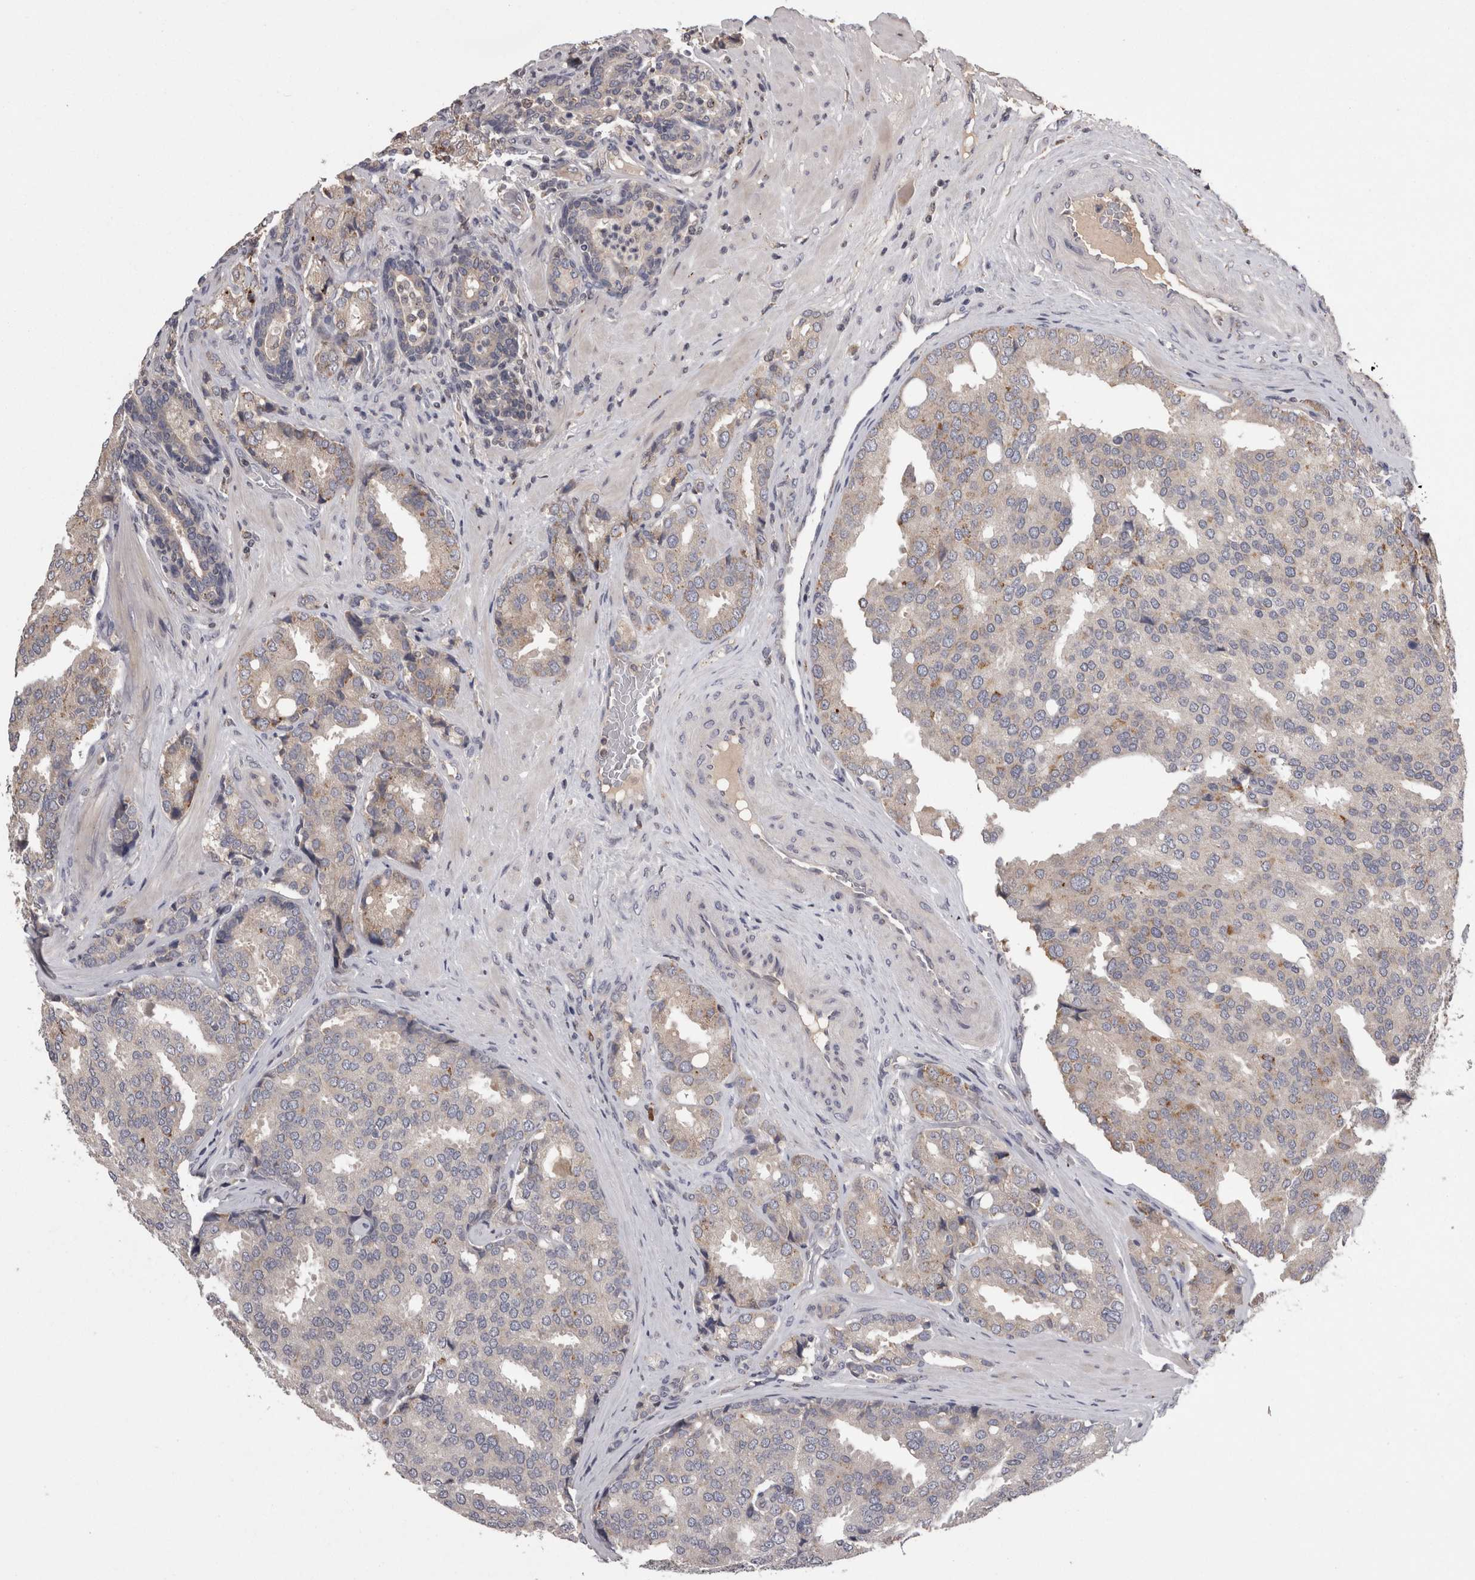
{"staining": {"intensity": "weak", "quantity": "<25%", "location": "cytoplasmic/membranous"}, "tissue": "prostate cancer", "cell_type": "Tumor cells", "image_type": "cancer", "snomed": [{"axis": "morphology", "description": "Adenocarcinoma, High grade"}, {"axis": "topography", "description": "Prostate"}], "caption": "The histopathology image demonstrates no significant staining in tumor cells of prostate cancer.", "gene": "PCM1", "patient": {"sex": "male", "age": 50}}